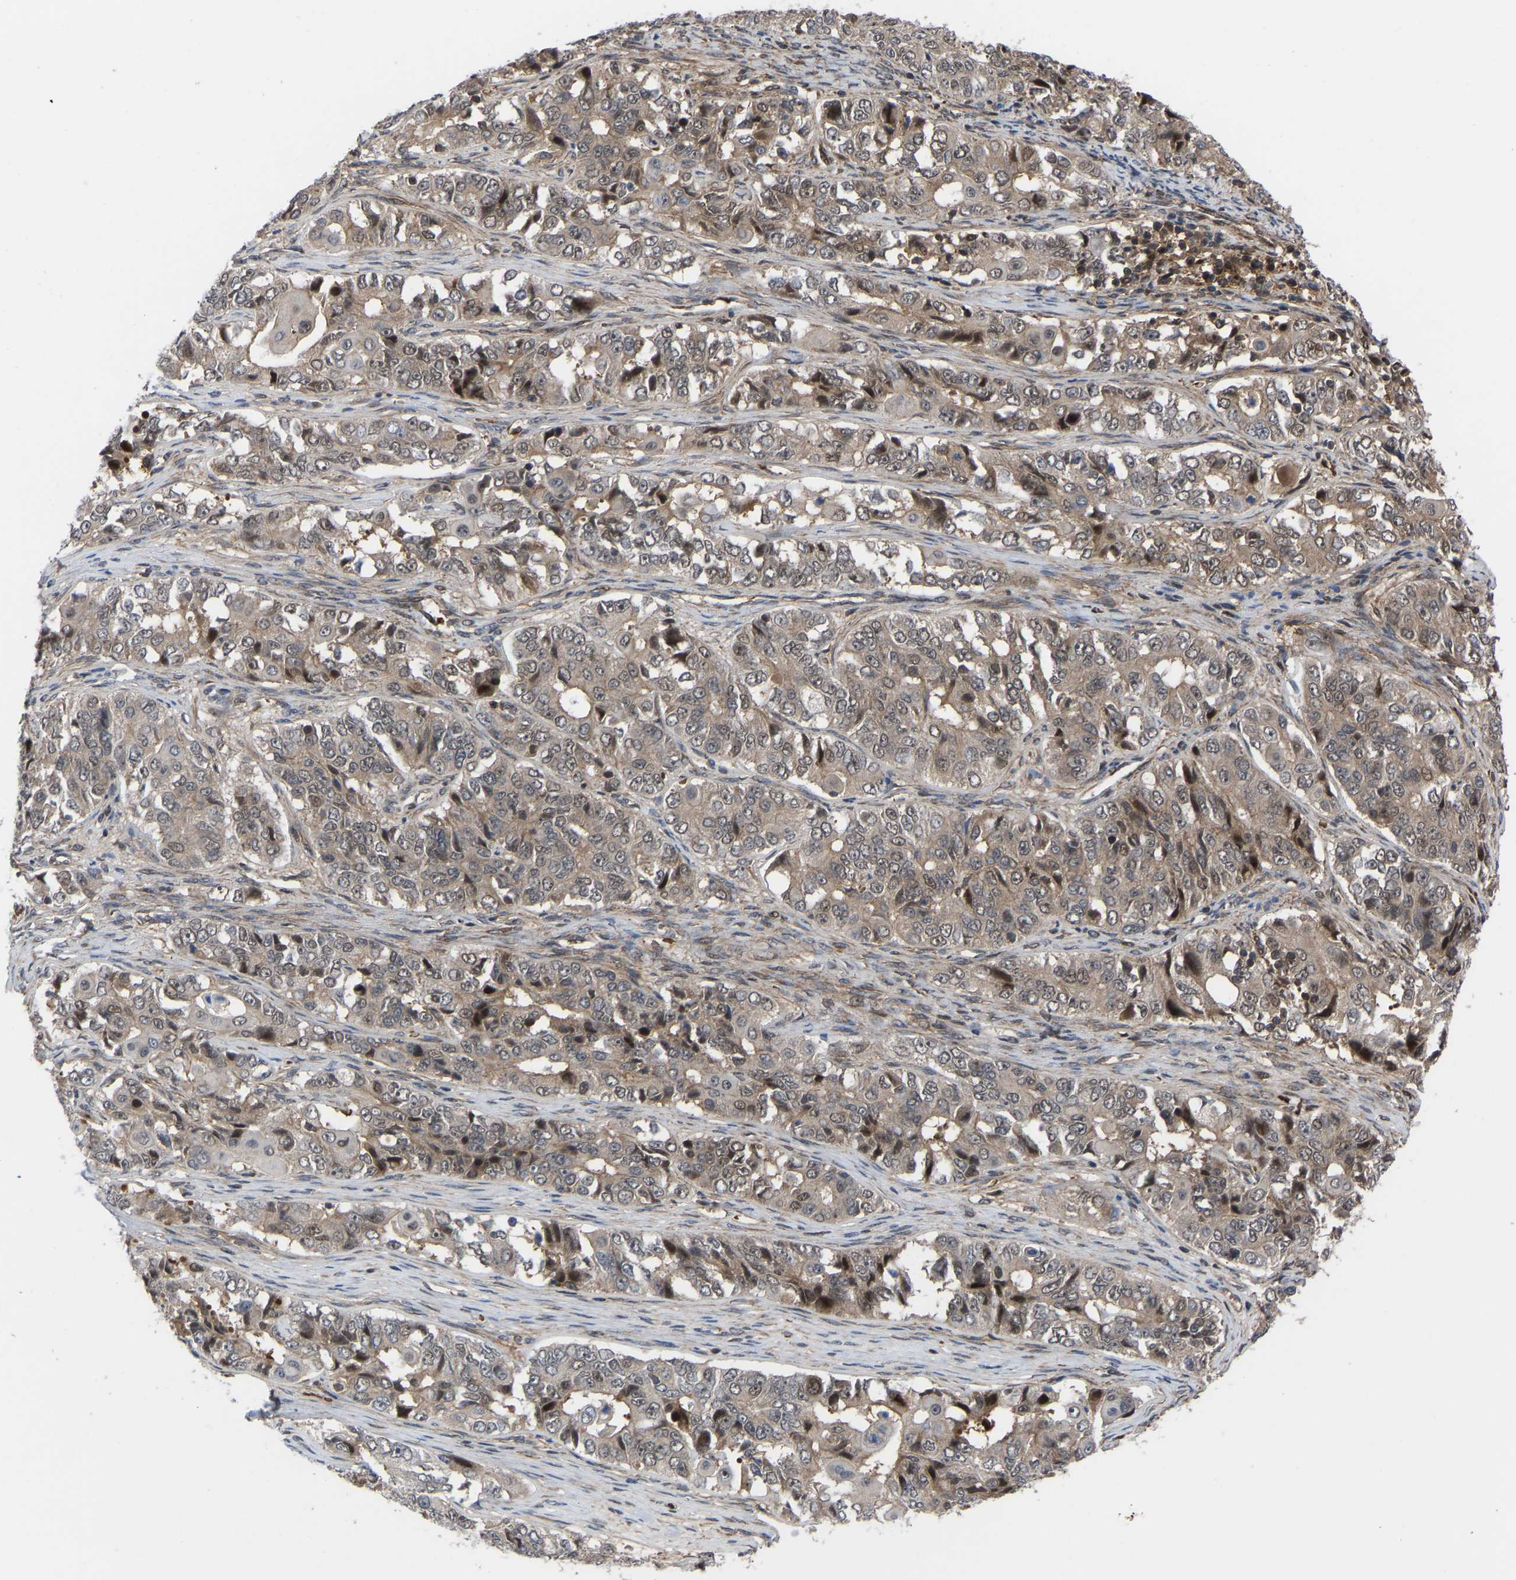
{"staining": {"intensity": "weak", "quantity": ">75%", "location": "cytoplasmic/membranous"}, "tissue": "ovarian cancer", "cell_type": "Tumor cells", "image_type": "cancer", "snomed": [{"axis": "morphology", "description": "Carcinoma, endometroid"}, {"axis": "topography", "description": "Ovary"}], "caption": "Immunohistochemistry photomicrograph of neoplastic tissue: ovarian endometroid carcinoma stained using immunohistochemistry displays low levels of weak protein expression localized specifically in the cytoplasmic/membranous of tumor cells, appearing as a cytoplasmic/membranous brown color.", "gene": "CYP7B1", "patient": {"sex": "female", "age": 51}}